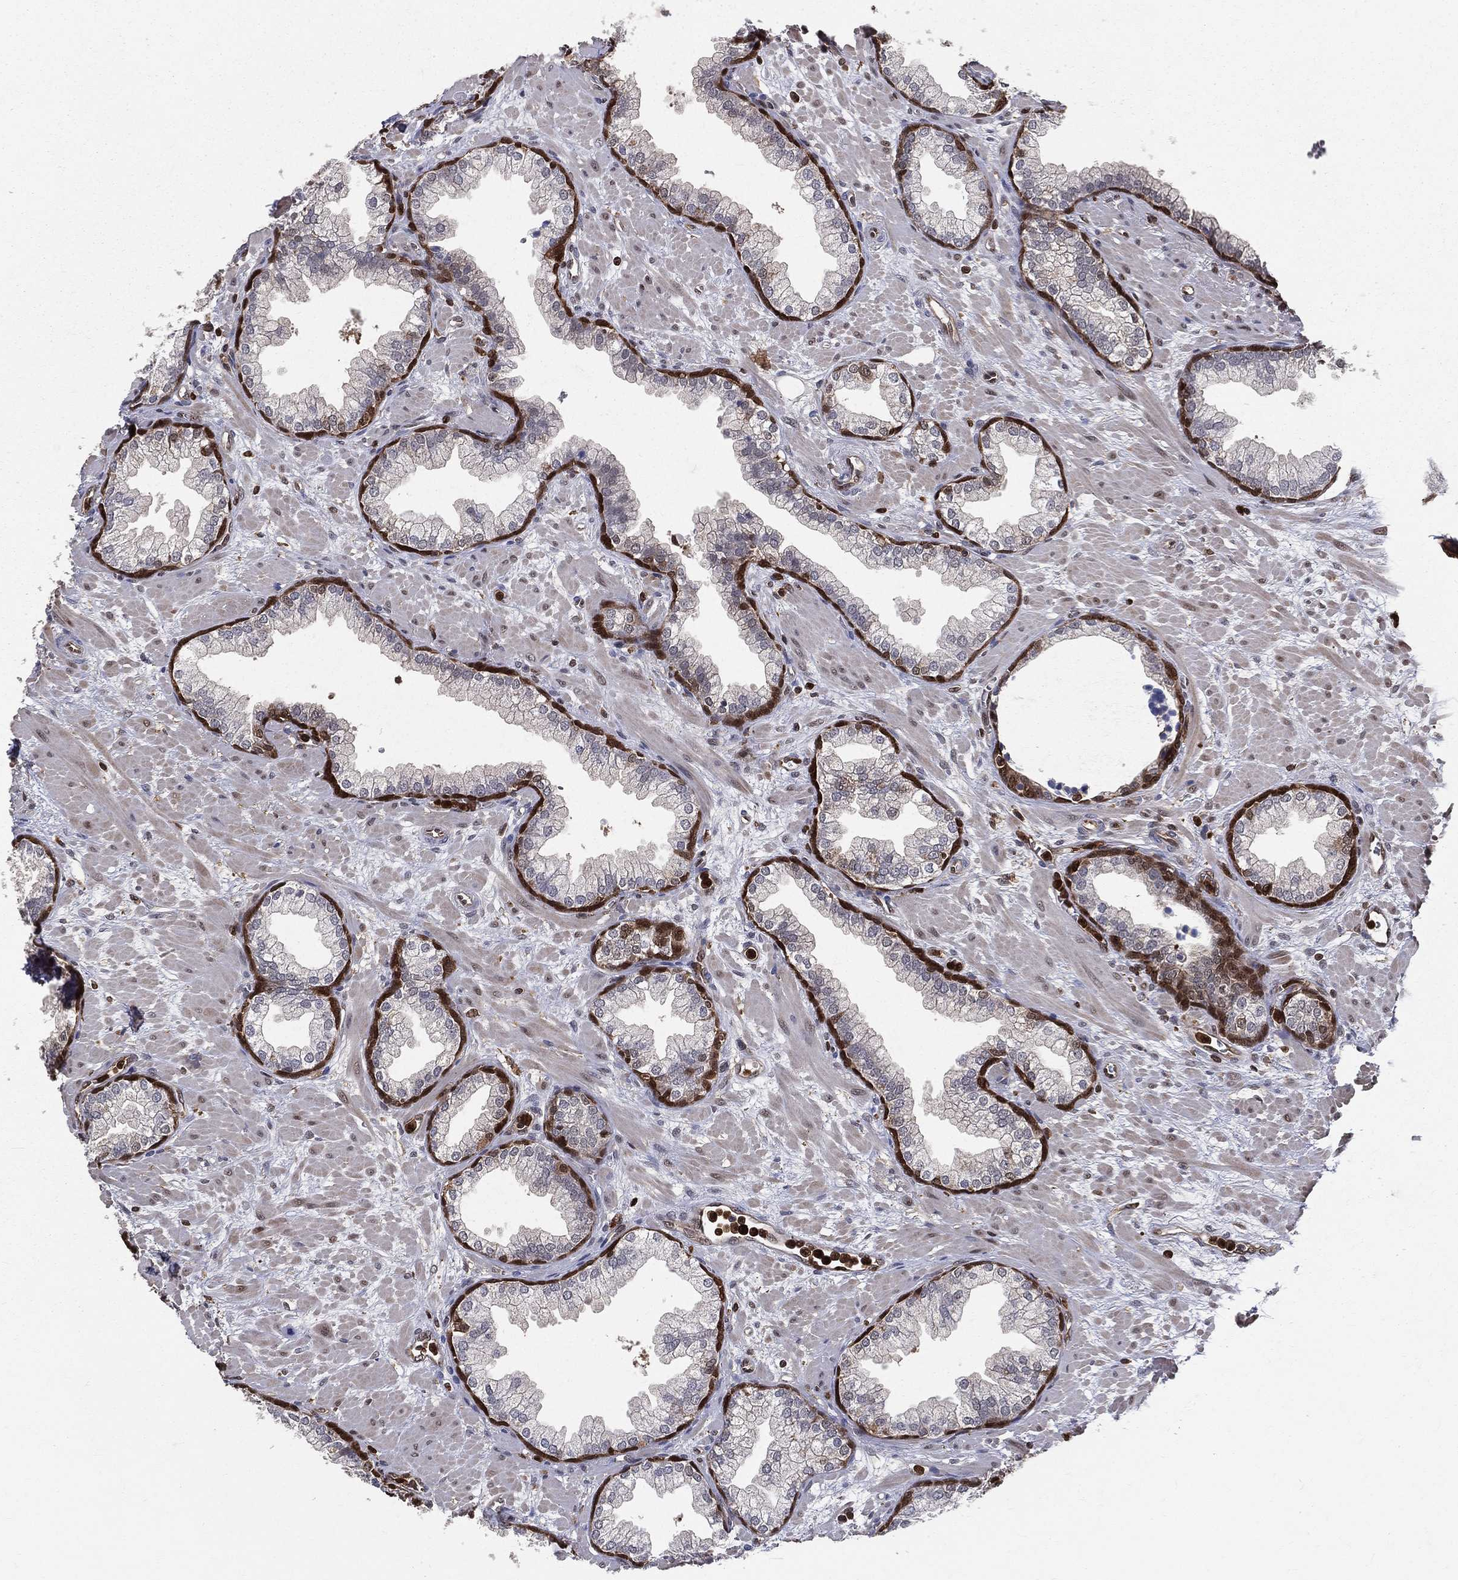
{"staining": {"intensity": "strong", "quantity": "25%-75%", "location": "cytoplasmic/membranous,nuclear"}, "tissue": "prostate", "cell_type": "Glandular cells", "image_type": "normal", "snomed": [{"axis": "morphology", "description": "Normal tissue, NOS"}, {"axis": "topography", "description": "Prostate"}], "caption": "A histopathology image of prostate stained for a protein exhibits strong cytoplasmic/membranous,nuclear brown staining in glandular cells. (IHC, brightfield microscopy, high magnification).", "gene": "ENO1", "patient": {"sex": "male", "age": 63}}